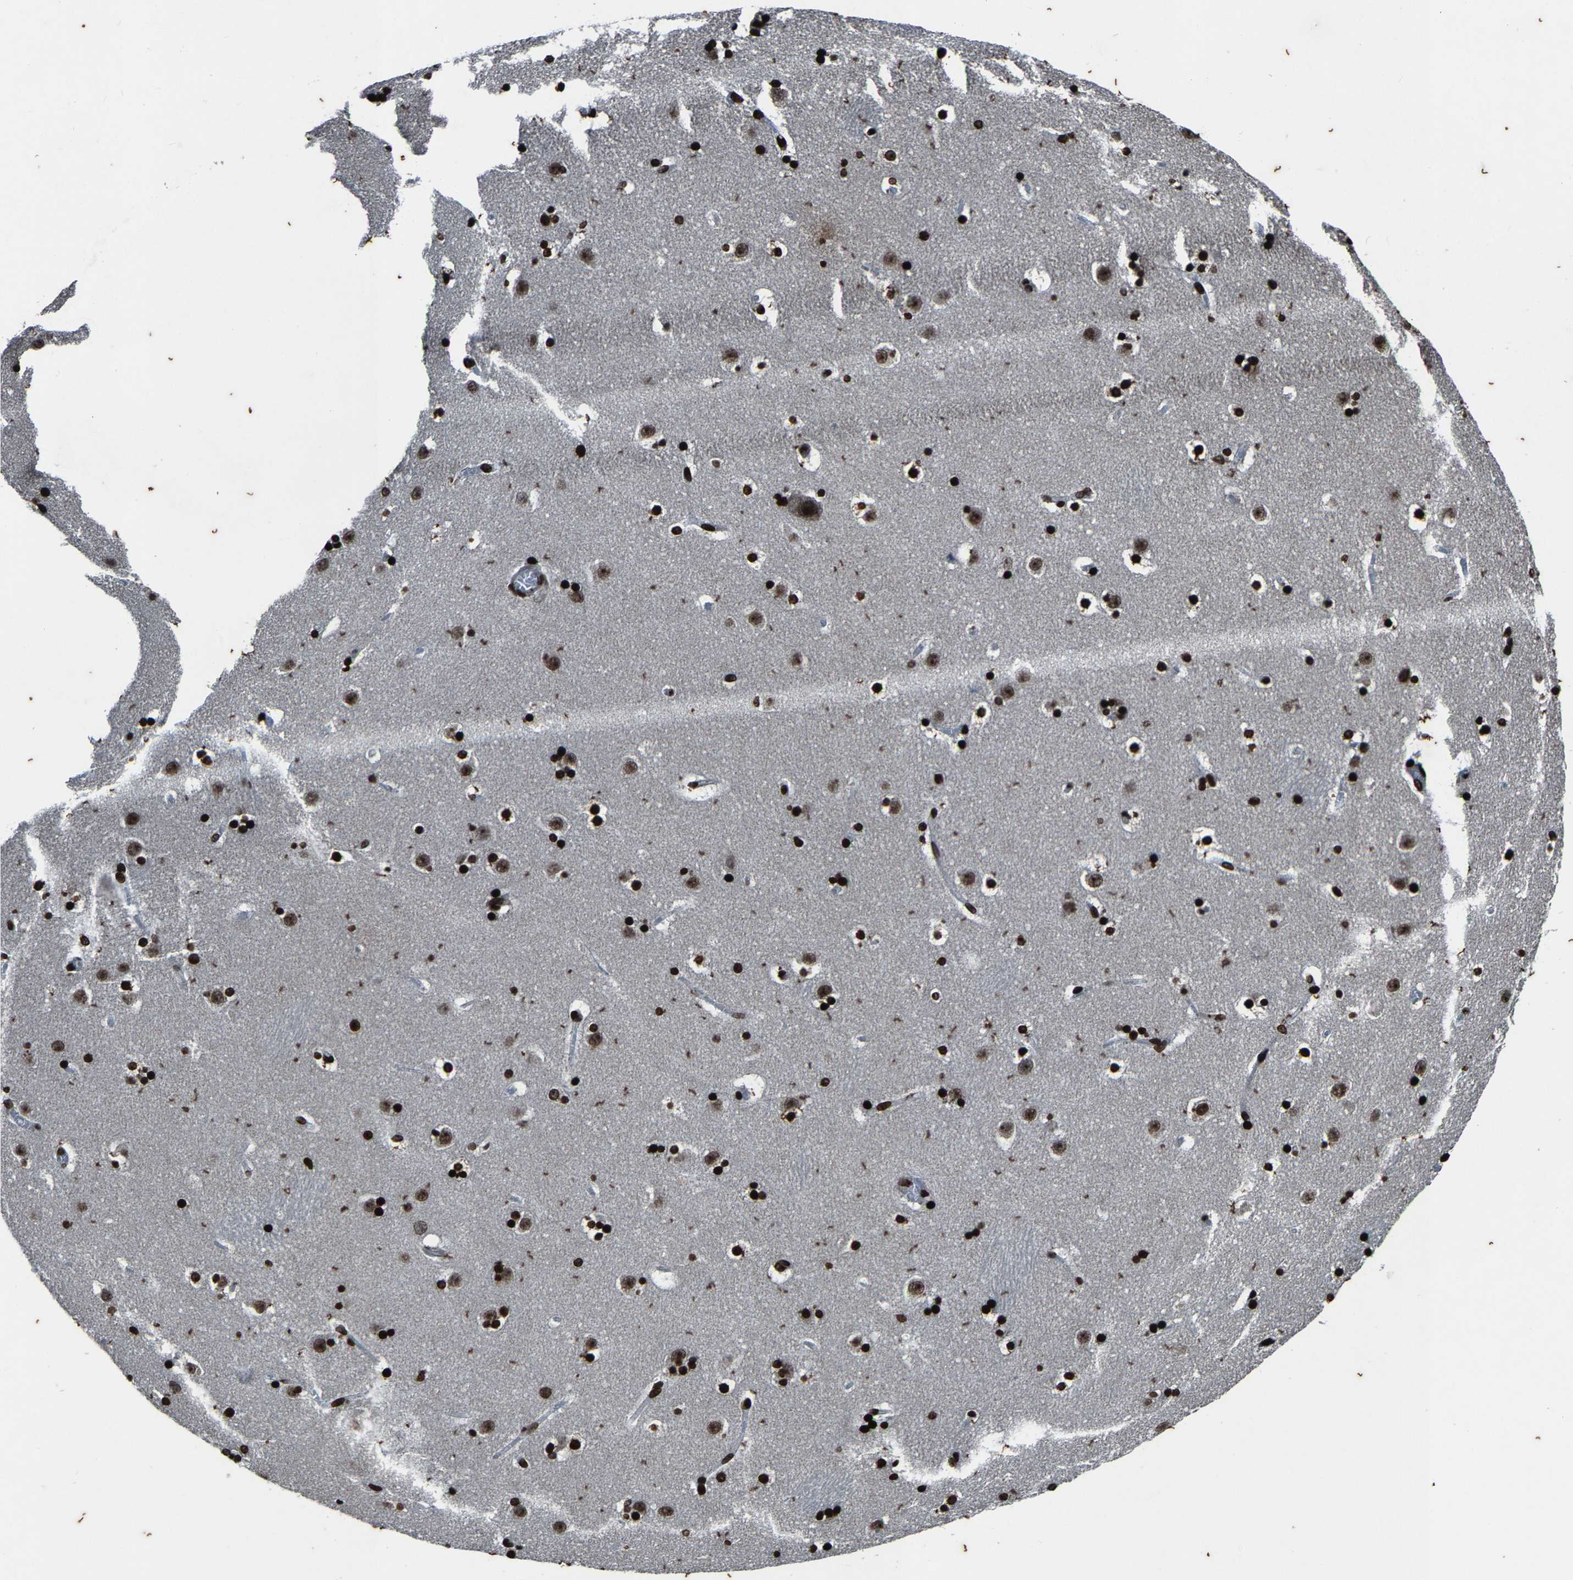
{"staining": {"intensity": "strong", "quantity": ">75%", "location": "nuclear"}, "tissue": "caudate", "cell_type": "Glial cells", "image_type": "normal", "snomed": [{"axis": "morphology", "description": "Normal tissue, NOS"}, {"axis": "topography", "description": "Lateral ventricle wall"}], "caption": "Unremarkable caudate displays strong nuclear positivity in approximately >75% of glial cells Immunohistochemistry (ihc) stains the protein of interest in brown and the nuclei are stained blue..", "gene": "H4C1", "patient": {"sex": "male", "age": 45}}